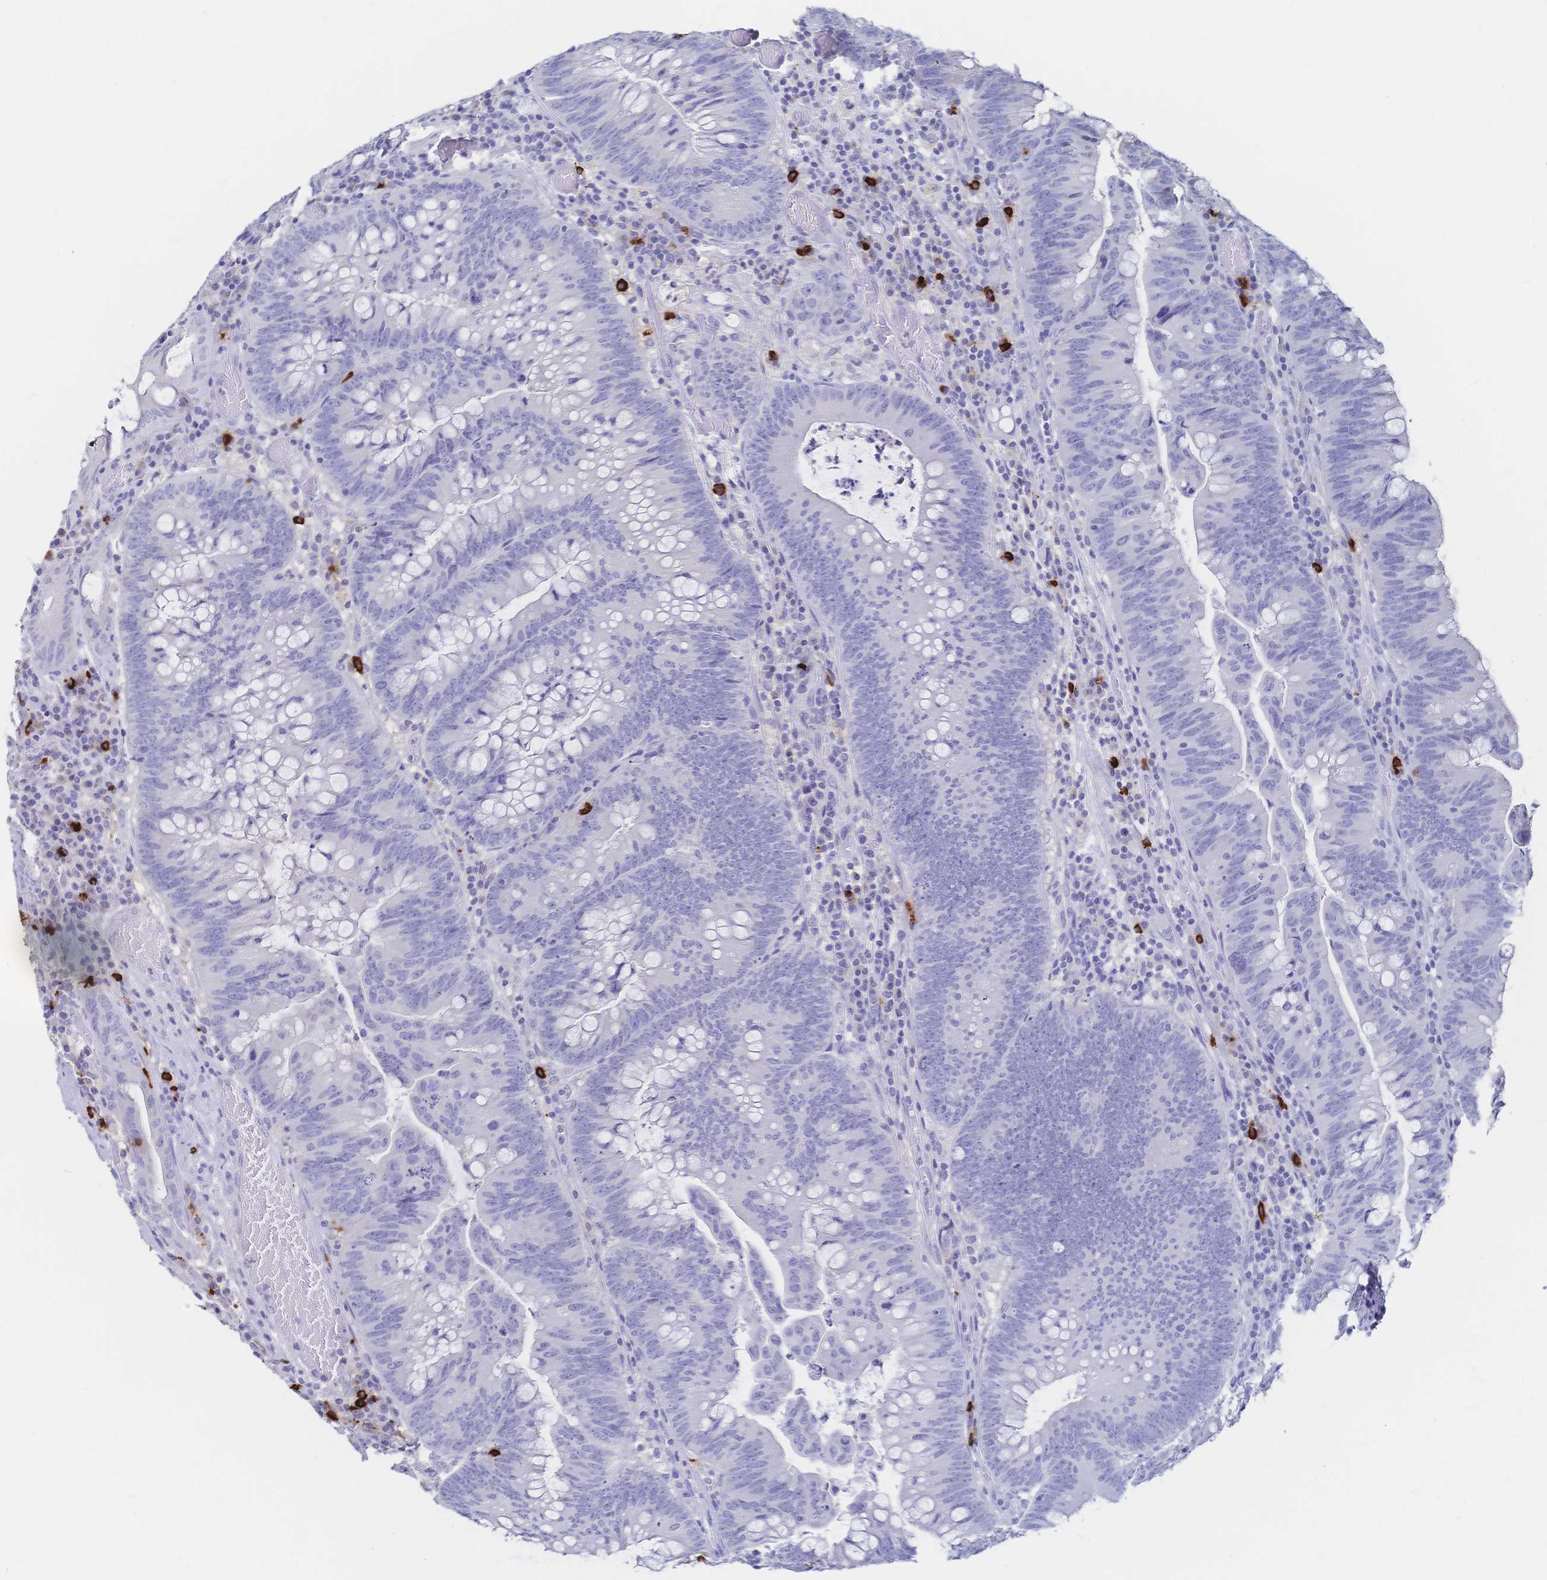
{"staining": {"intensity": "negative", "quantity": "none", "location": "none"}, "tissue": "colorectal cancer", "cell_type": "Tumor cells", "image_type": "cancer", "snomed": [{"axis": "morphology", "description": "Adenocarcinoma, NOS"}, {"axis": "topography", "description": "Colon"}], "caption": "This is an immunohistochemistry (IHC) photomicrograph of adenocarcinoma (colorectal). There is no staining in tumor cells.", "gene": "IL2RB", "patient": {"sex": "male", "age": 62}}